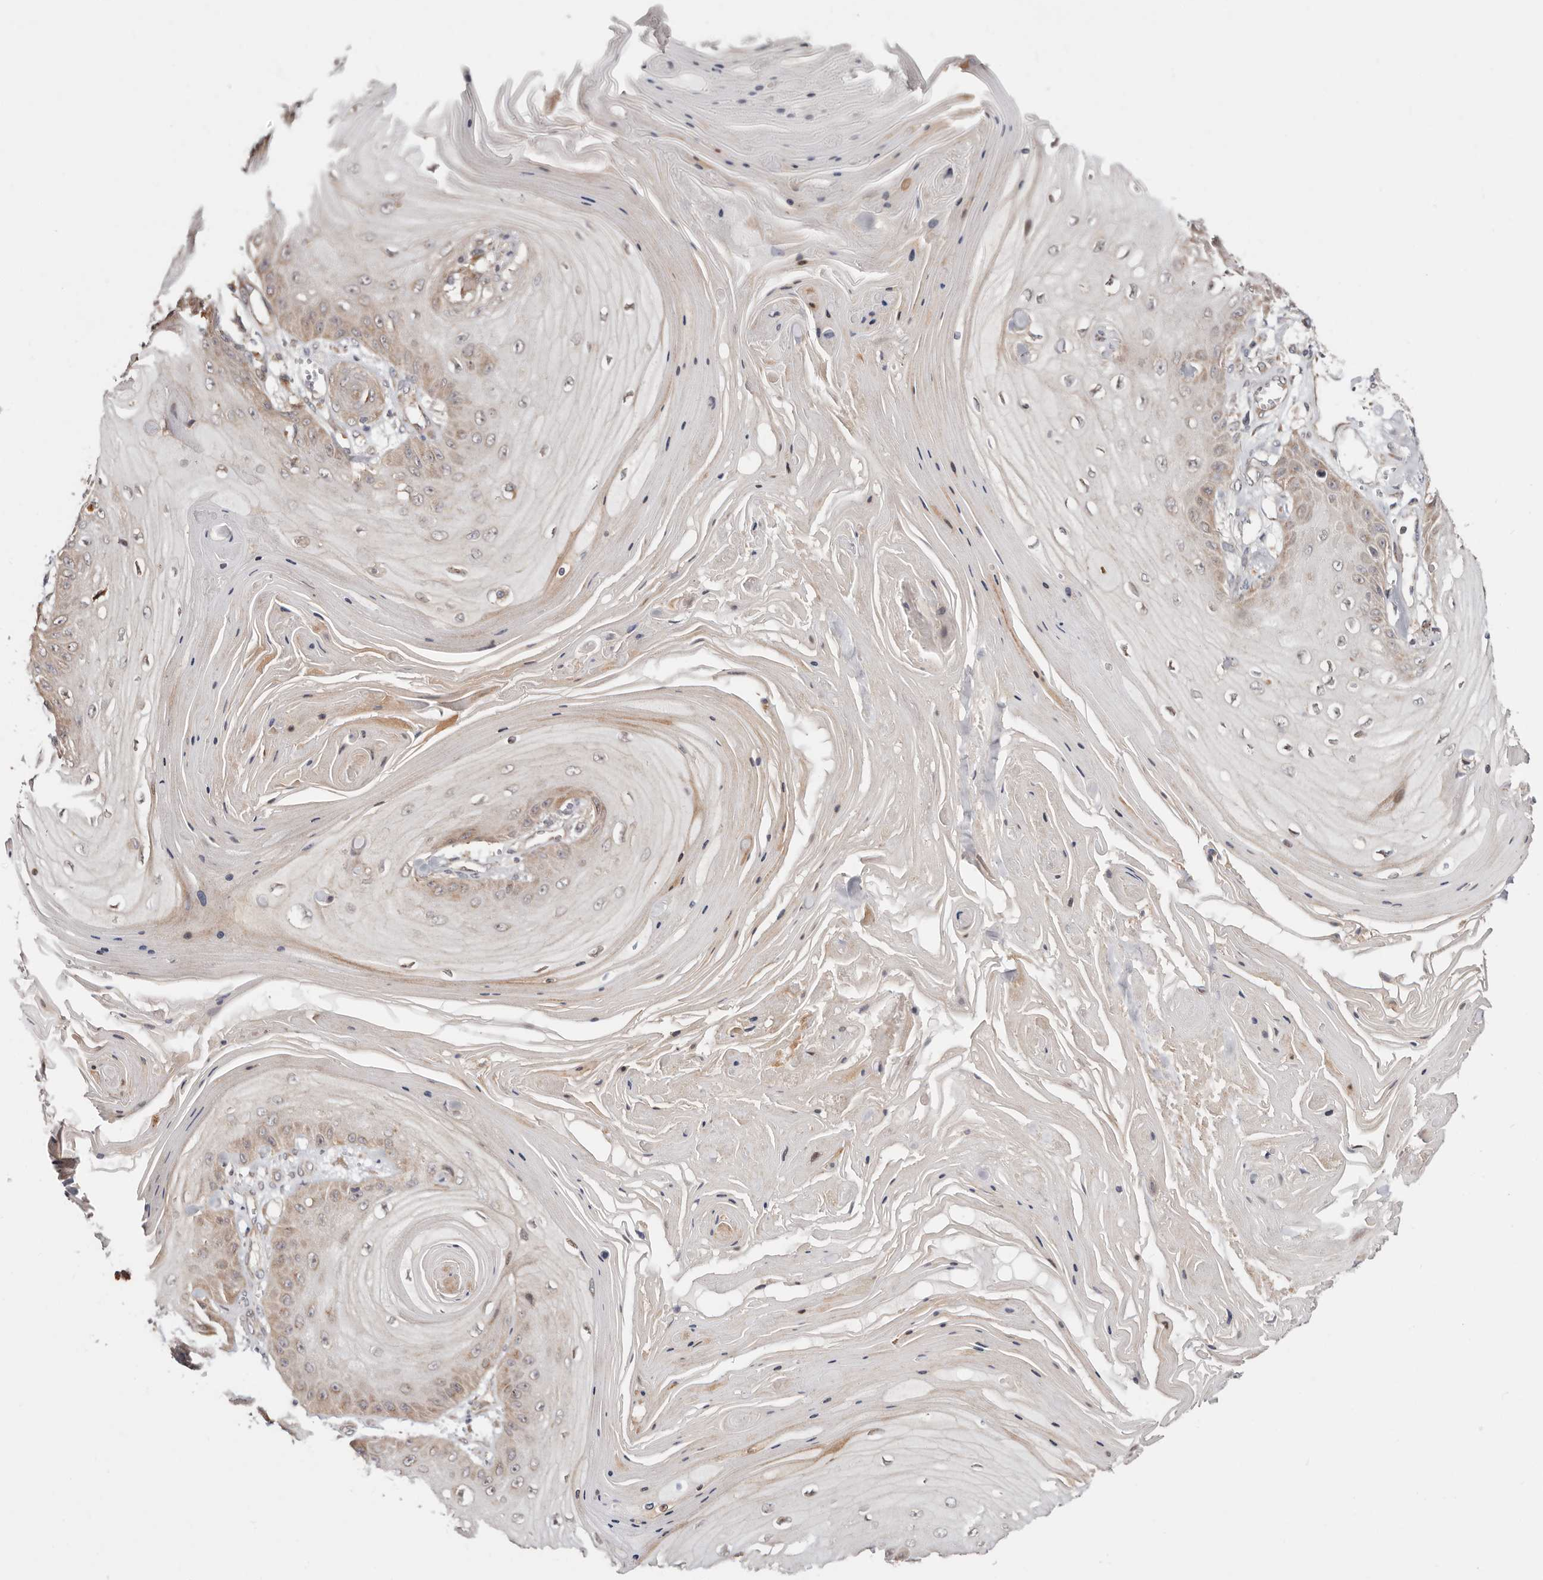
{"staining": {"intensity": "weak", "quantity": "25%-75%", "location": "cytoplasmic/membranous"}, "tissue": "skin cancer", "cell_type": "Tumor cells", "image_type": "cancer", "snomed": [{"axis": "morphology", "description": "Squamous cell carcinoma, NOS"}, {"axis": "topography", "description": "Skin"}], "caption": "Immunohistochemical staining of human skin cancer reveals weak cytoplasmic/membranous protein positivity in approximately 25%-75% of tumor cells. (DAB IHC, brown staining for protein, blue staining for nuclei).", "gene": "USP33", "patient": {"sex": "male", "age": 74}}